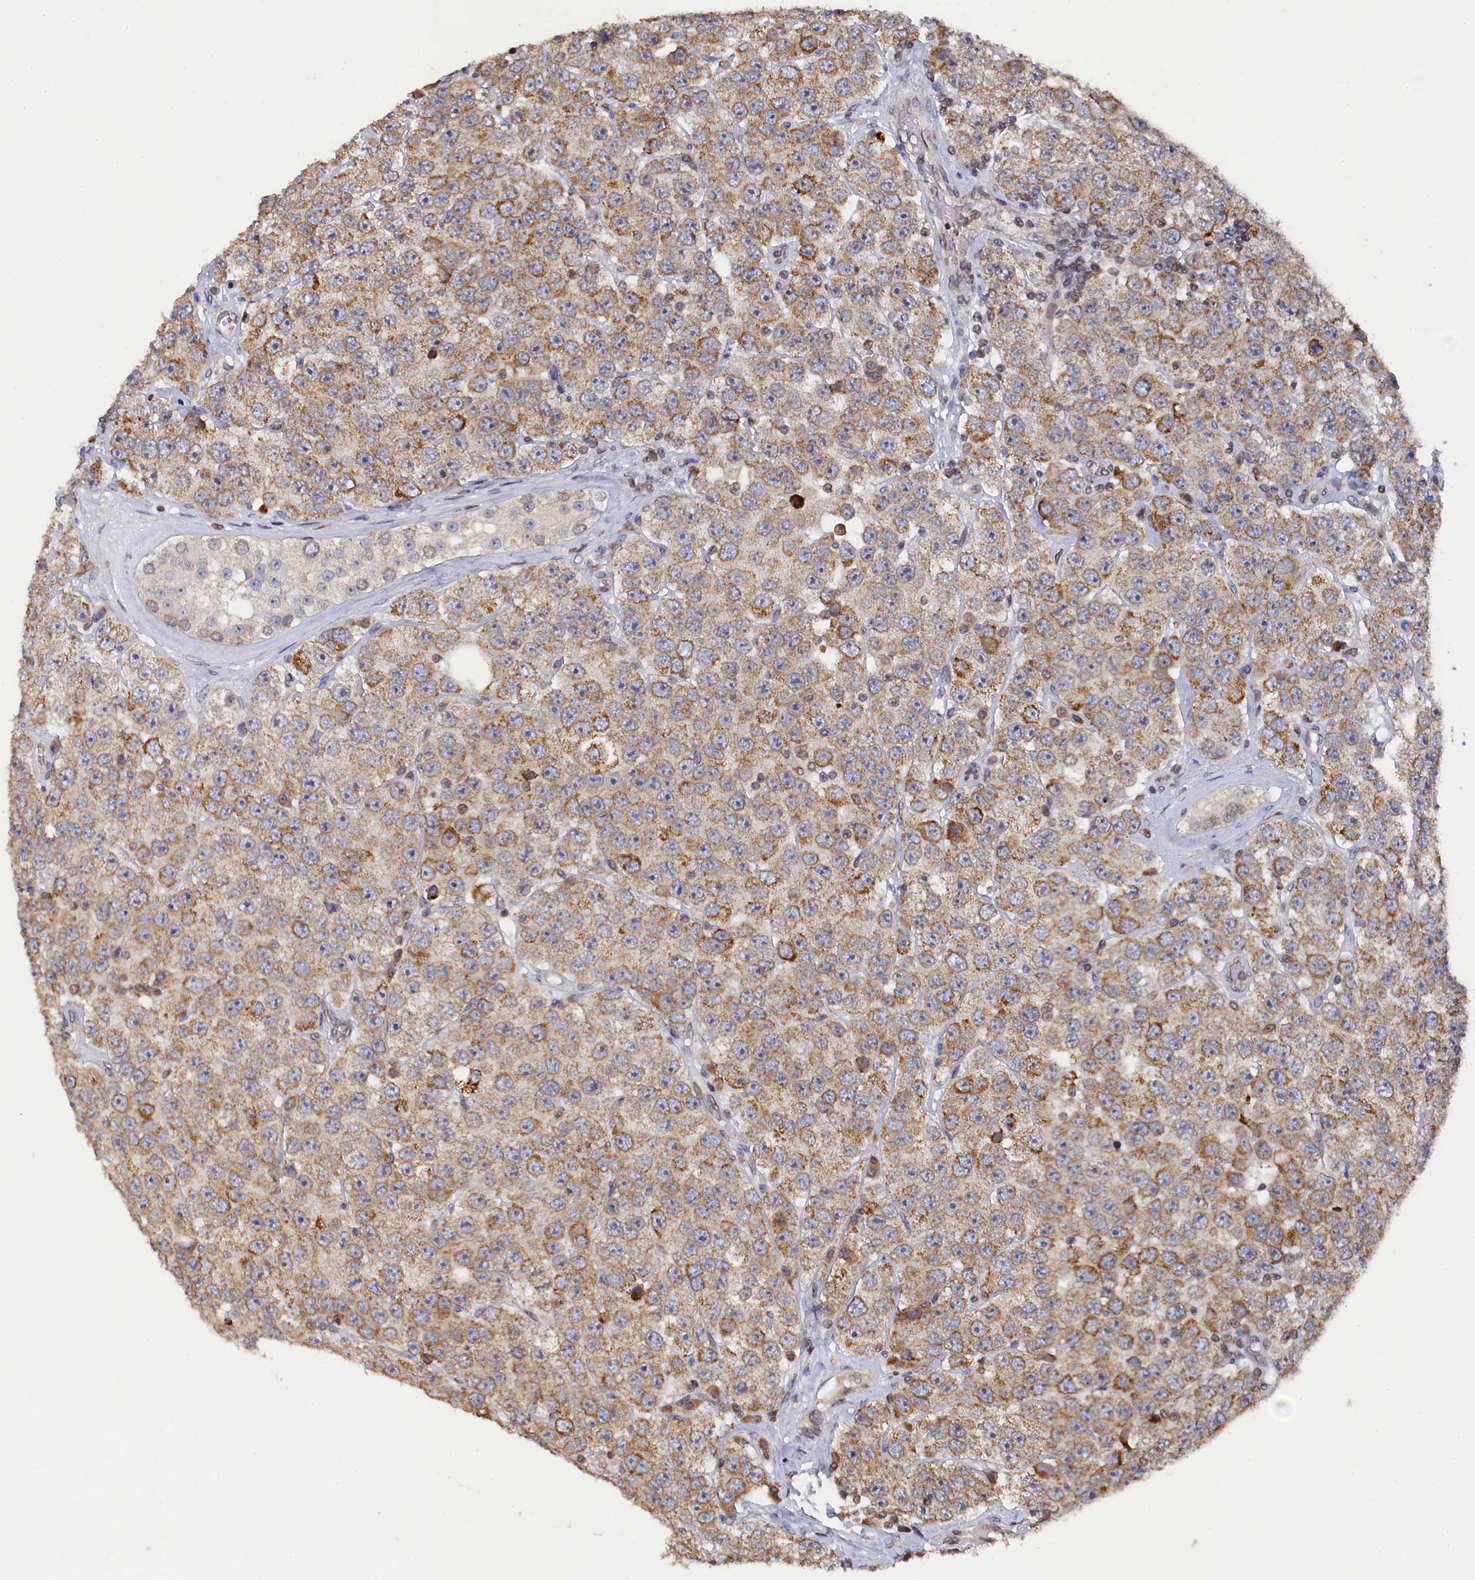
{"staining": {"intensity": "moderate", "quantity": ">75%", "location": "cytoplasmic/membranous,nuclear"}, "tissue": "testis cancer", "cell_type": "Tumor cells", "image_type": "cancer", "snomed": [{"axis": "morphology", "description": "Seminoma, NOS"}, {"axis": "topography", "description": "Testis"}], "caption": "This image shows testis cancer (seminoma) stained with immunohistochemistry to label a protein in brown. The cytoplasmic/membranous and nuclear of tumor cells show moderate positivity for the protein. Nuclei are counter-stained blue.", "gene": "ANKEF1", "patient": {"sex": "male", "age": 28}}